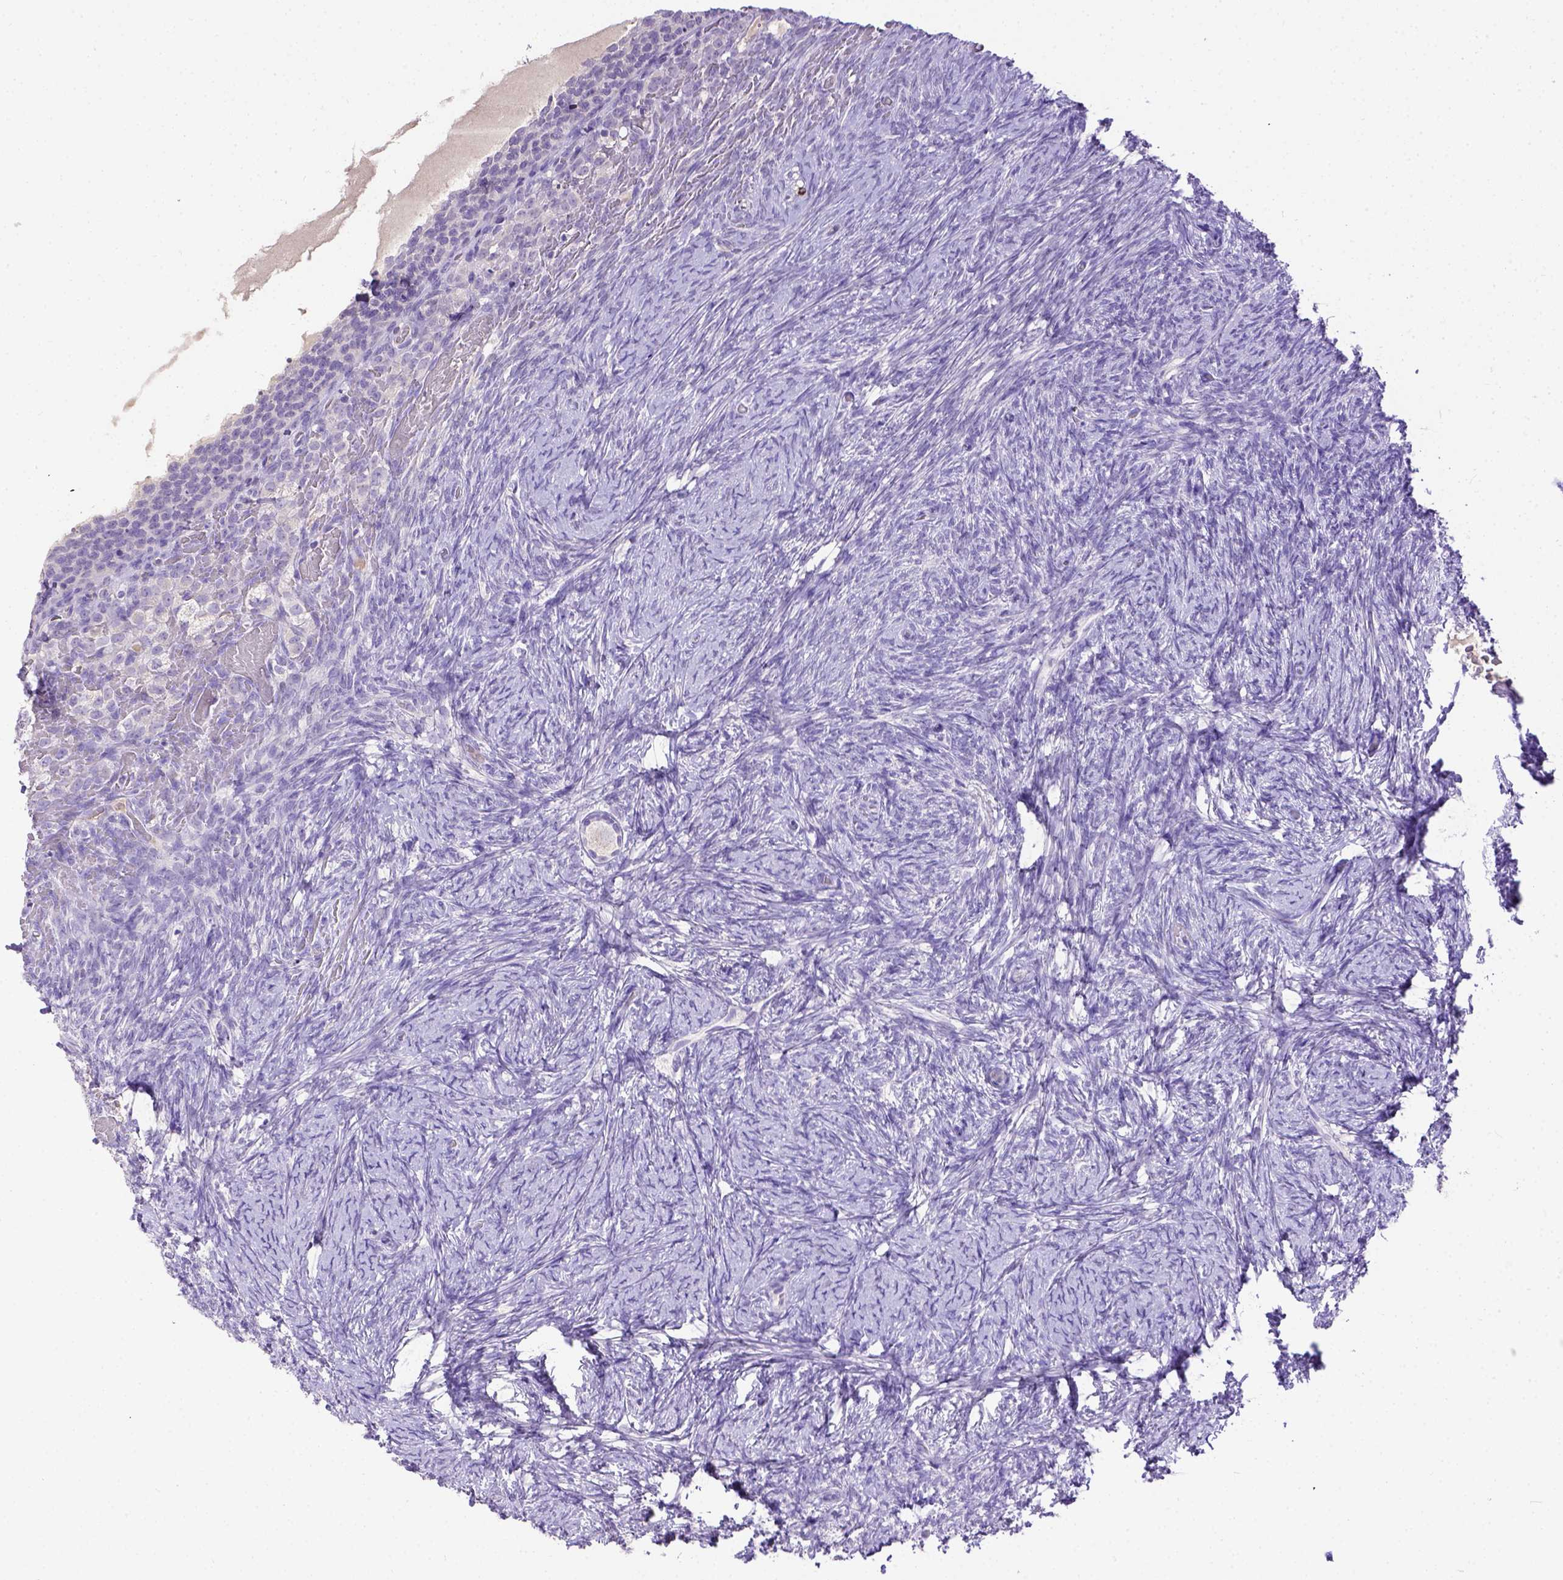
{"staining": {"intensity": "negative", "quantity": "none", "location": "none"}, "tissue": "ovary", "cell_type": "Follicle cells", "image_type": "normal", "snomed": [{"axis": "morphology", "description": "Normal tissue, NOS"}, {"axis": "topography", "description": "Ovary"}], "caption": "The image displays no significant staining in follicle cells of ovary. (DAB (3,3'-diaminobenzidine) IHC visualized using brightfield microscopy, high magnification).", "gene": "B3GAT1", "patient": {"sex": "female", "age": 34}}